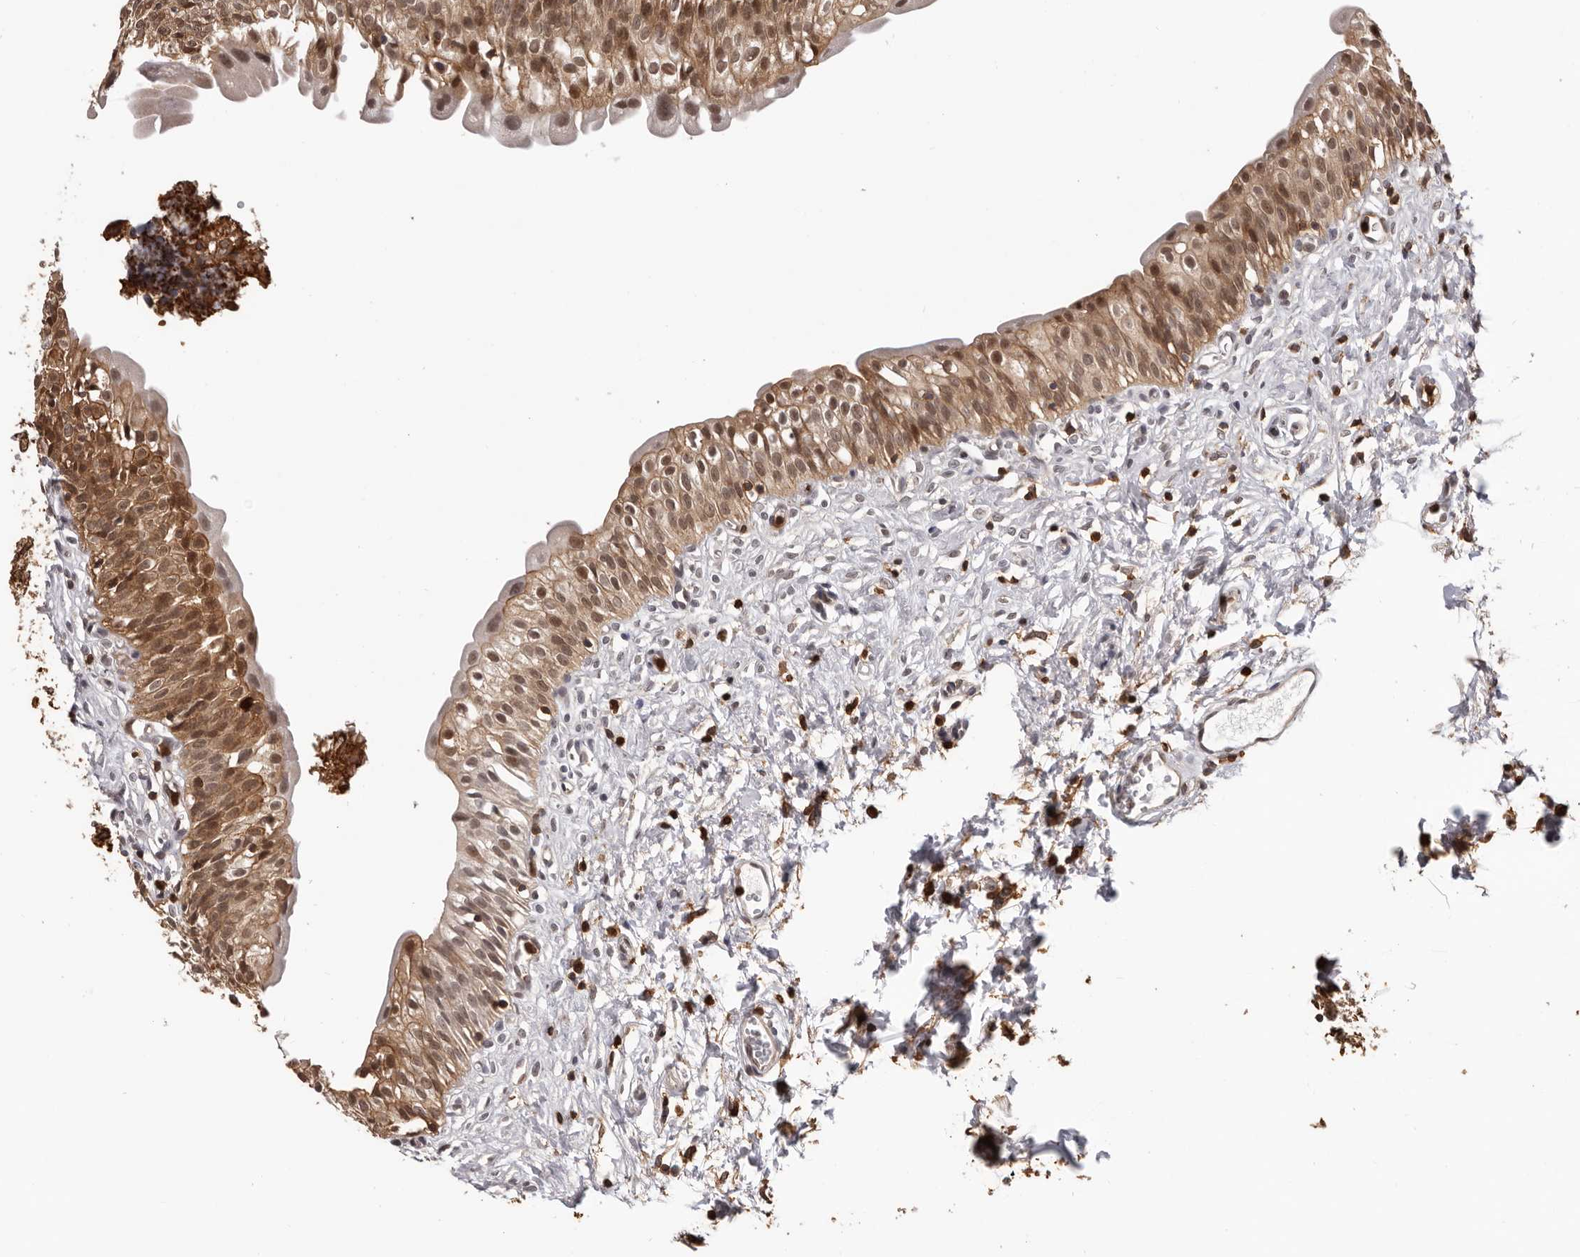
{"staining": {"intensity": "moderate", "quantity": ">75%", "location": "cytoplasmic/membranous,nuclear"}, "tissue": "urinary bladder", "cell_type": "Urothelial cells", "image_type": "normal", "snomed": [{"axis": "morphology", "description": "Normal tissue, NOS"}, {"axis": "topography", "description": "Urinary bladder"}], "caption": "Urinary bladder stained with a brown dye reveals moderate cytoplasmic/membranous,nuclear positive positivity in approximately >75% of urothelial cells.", "gene": "PRR12", "patient": {"sex": "male", "age": 51}}